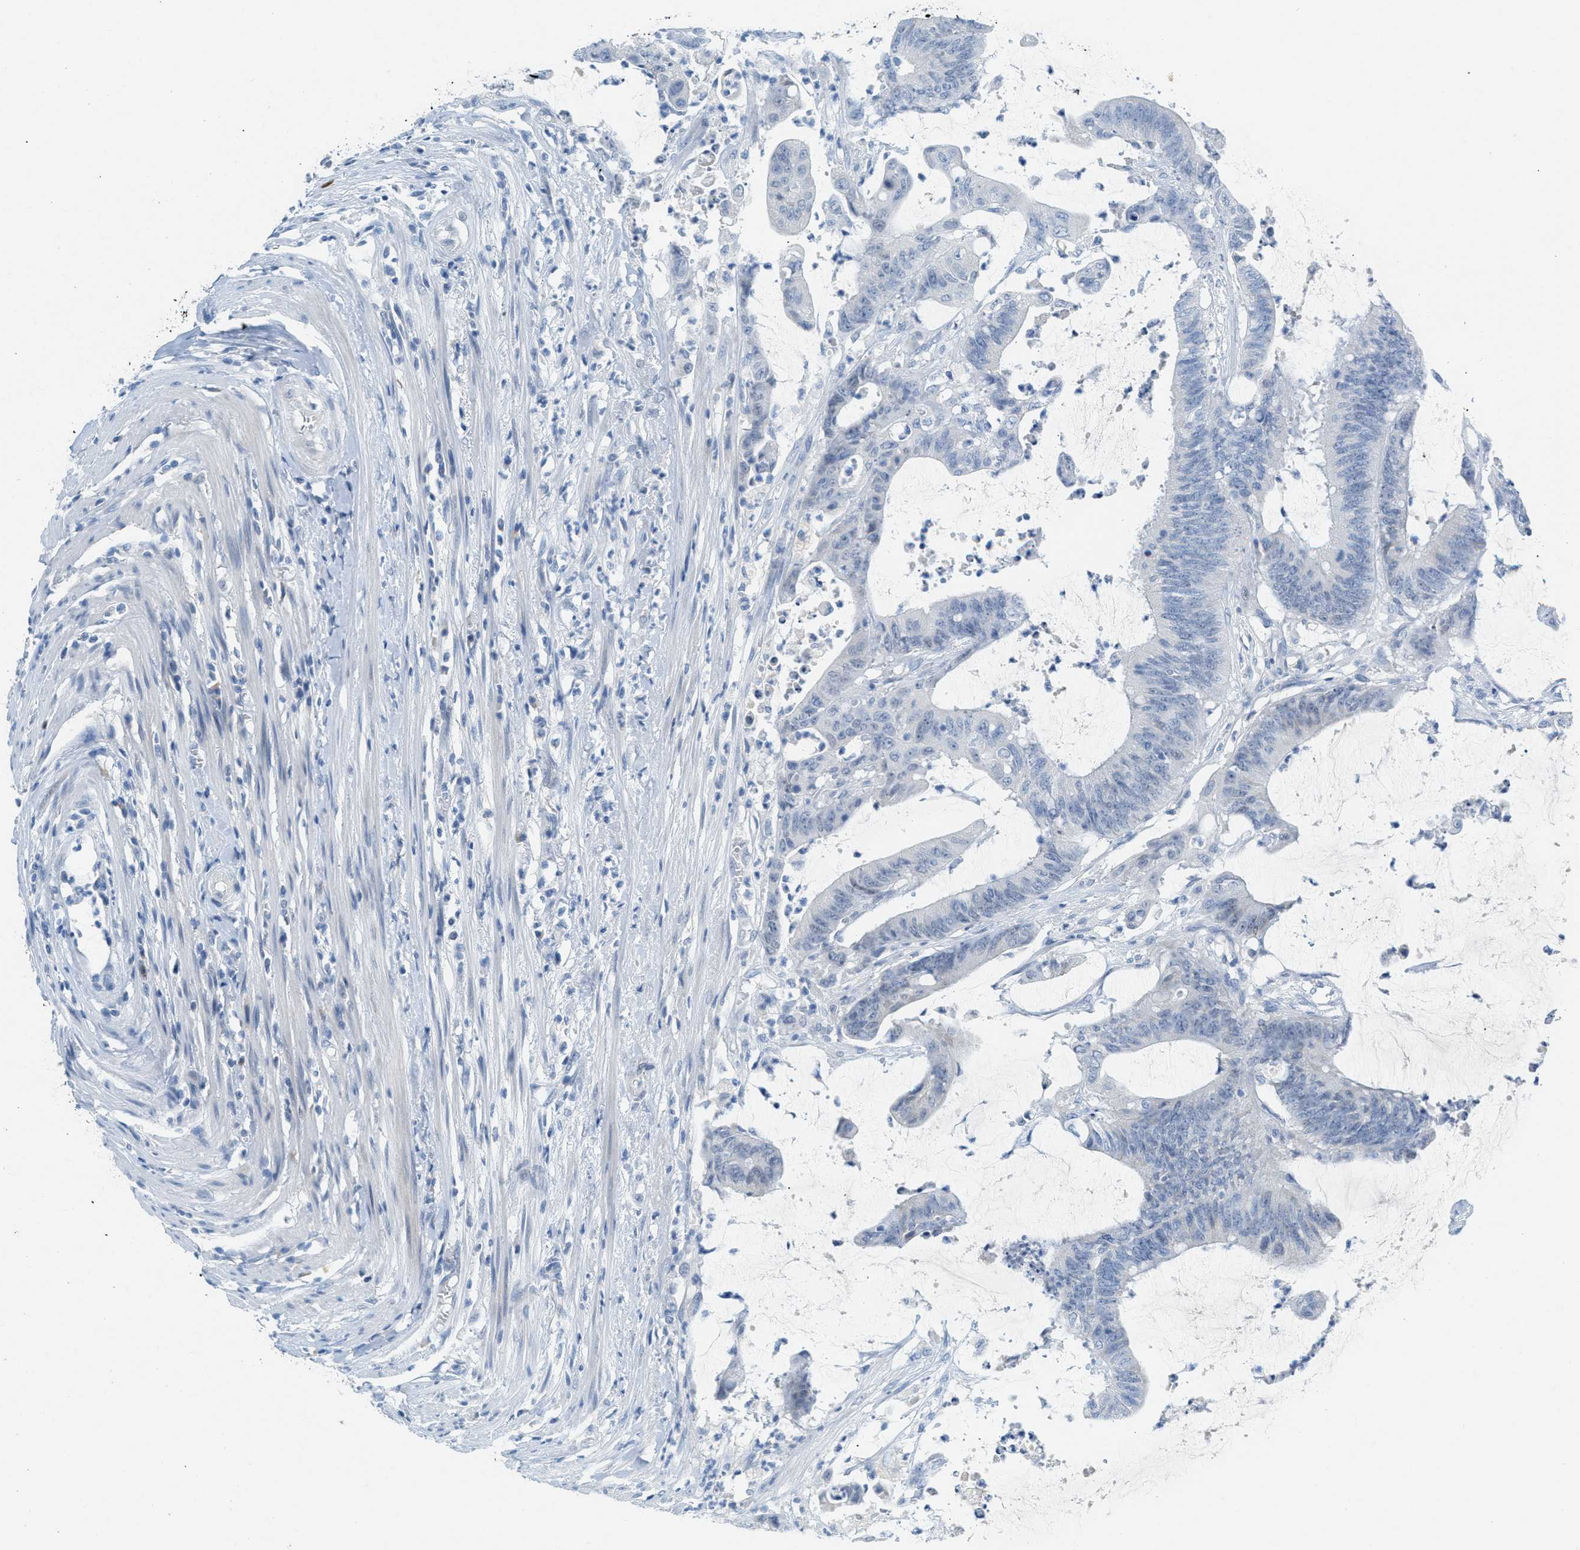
{"staining": {"intensity": "negative", "quantity": "none", "location": "none"}, "tissue": "colorectal cancer", "cell_type": "Tumor cells", "image_type": "cancer", "snomed": [{"axis": "morphology", "description": "Adenocarcinoma, NOS"}, {"axis": "topography", "description": "Rectum"}], "caption": "An immunohistochemistry (IHC) photomicrograph of adenocarcinoma (colorectal) is shown. There is no staining in tumor cells of adenocarcinoma (colorectal).", "gene": "HSF2", "patient": {"sex": "female", "age": 66}}